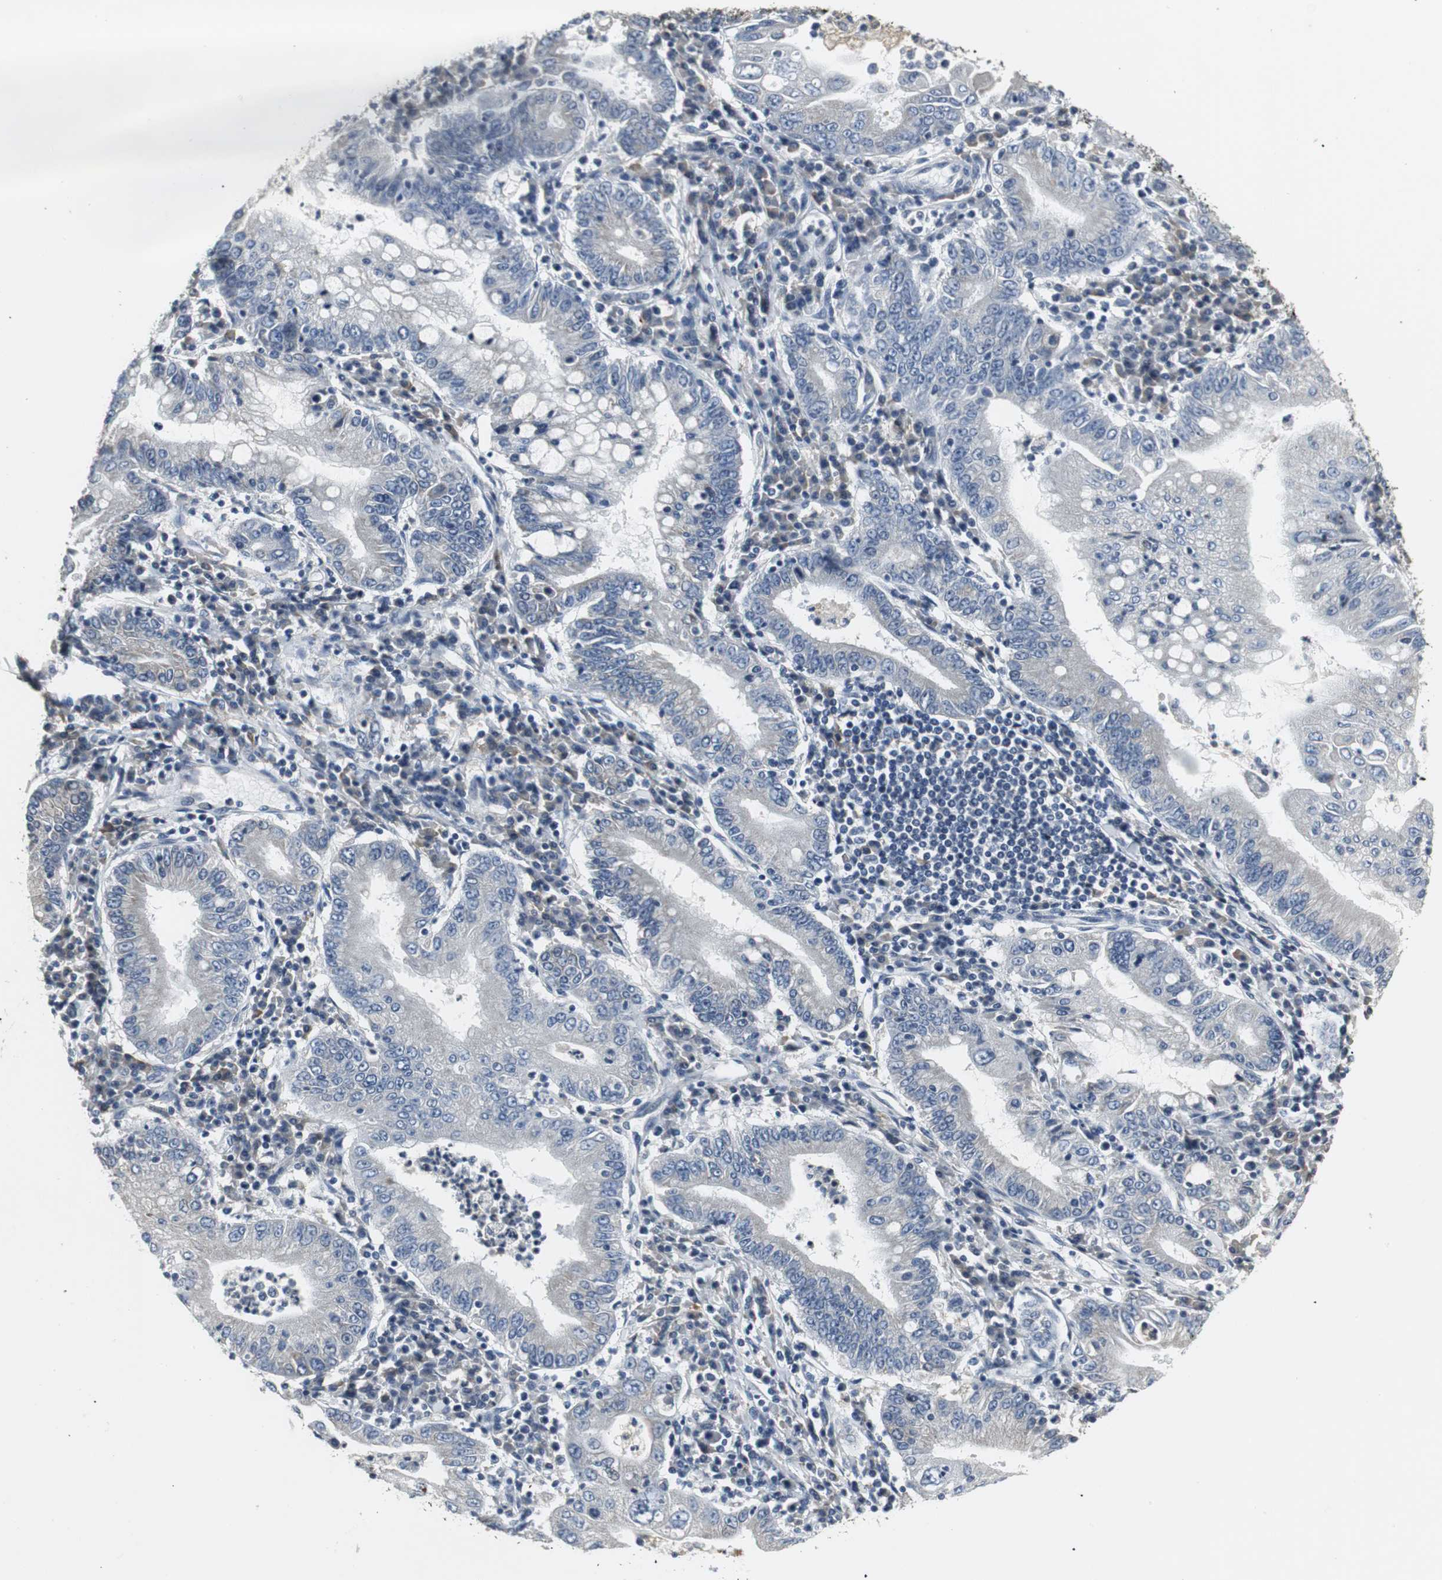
{"staining": {"intensity": "negative", "quantity": "none", "location": "none"}, "tissue": "stomach cancer", "cell_type": "Tumor cells", "image_type": "cancer", "snomed": [{"axis": "morphology", "description": "Normal tissue, NOS"}, {"axis": "morphology", "description": "Adenocarcinoma, NOS"}, {"axis": "topography", "description": "Esophagus"}, {"axis": "topography", "description": "Stomach, upper"}, {"axis": "topography", "description": "Peripheral nerve tissue"}], "caption": "The immunohistochemistry photomicrograph has no significant positivity in tumor cells of stomach cancer tissue. (Brightfield microscopy of DAB immunohistochemistry at high magnification).", "gene": "SLC2A5", "patient": {"sex": "male", "age": 62}}